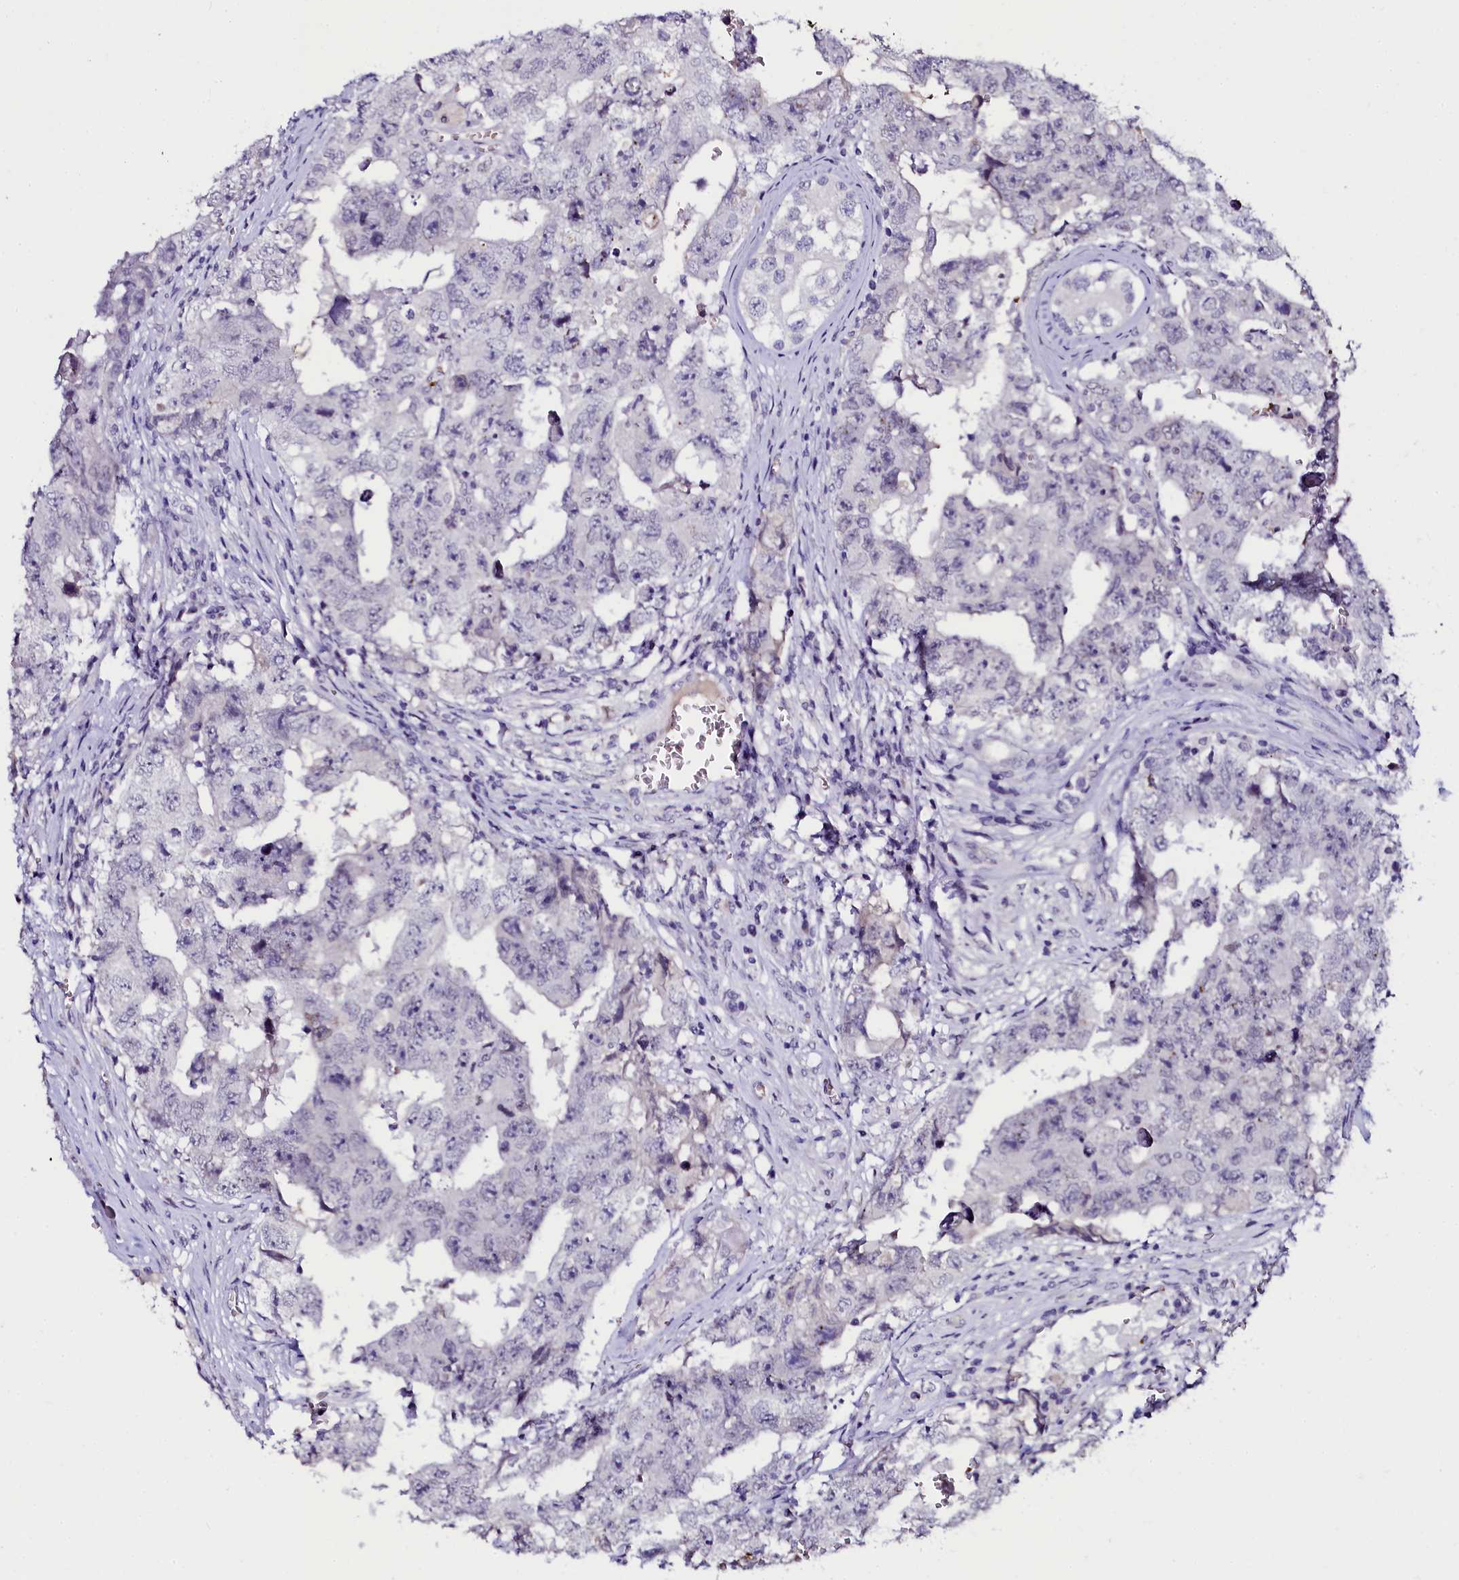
{"staining": {"intensity": "negative", "quantity": "none", "location": "none"}, "tissue": "testis cancer", "cell_type": "Tumor cells", "image_type": "cancer", "snomed": [{"axis": "morphology", "description": "Carcinoma, Embryonal, NOS"}, {"axis": "topography", "description": "Testis"}], "caption": "Immunohistochemistry photomicrograph of human testis cancer (embryonal carcinoma) stained for a protein (brown), which reveals no staining in tumor cells.", "gene": "CTDSPL2", "patient": {"sex": "male", "age": 17}}